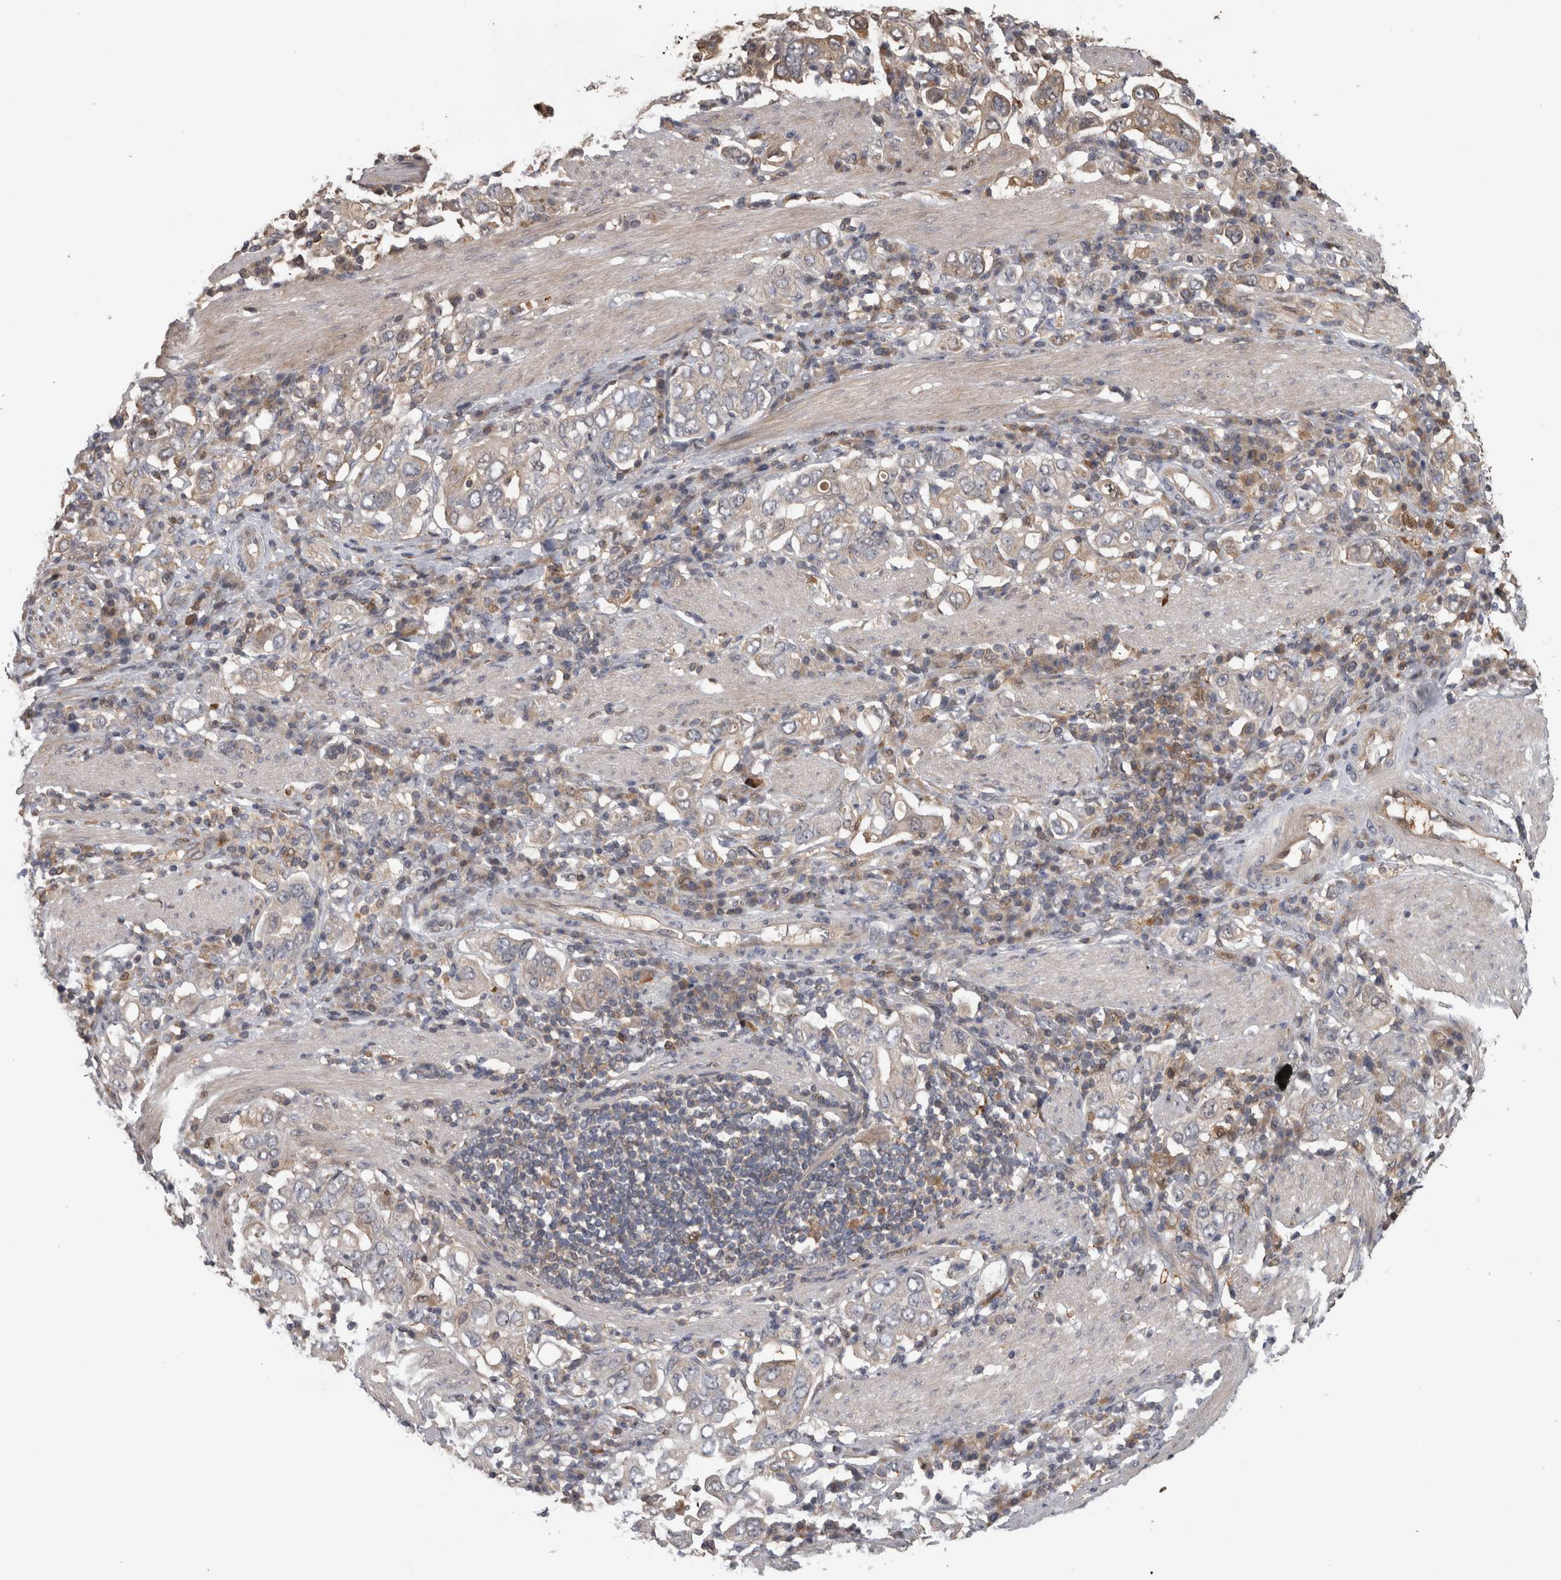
{"staining": {"intensity": "negative", "quantity": "none", "location": "none"}, "tissue": "stomach cancer", "cell_type": "Tumor cells", "image_type": "cancer", "snomed": [{"axis": "morphology", "description": "Adenocarcinoma, NOS"}, {"axis": "topography", "description": "Stomach, upper"}], "caption": "This is an immunohistochemistry (IHC) image of stomach cancer (adenocarcinoma). There is no staining in tumor cells.", "gene": "USH1G", "patient": {"sex": "male", "age": 62}}